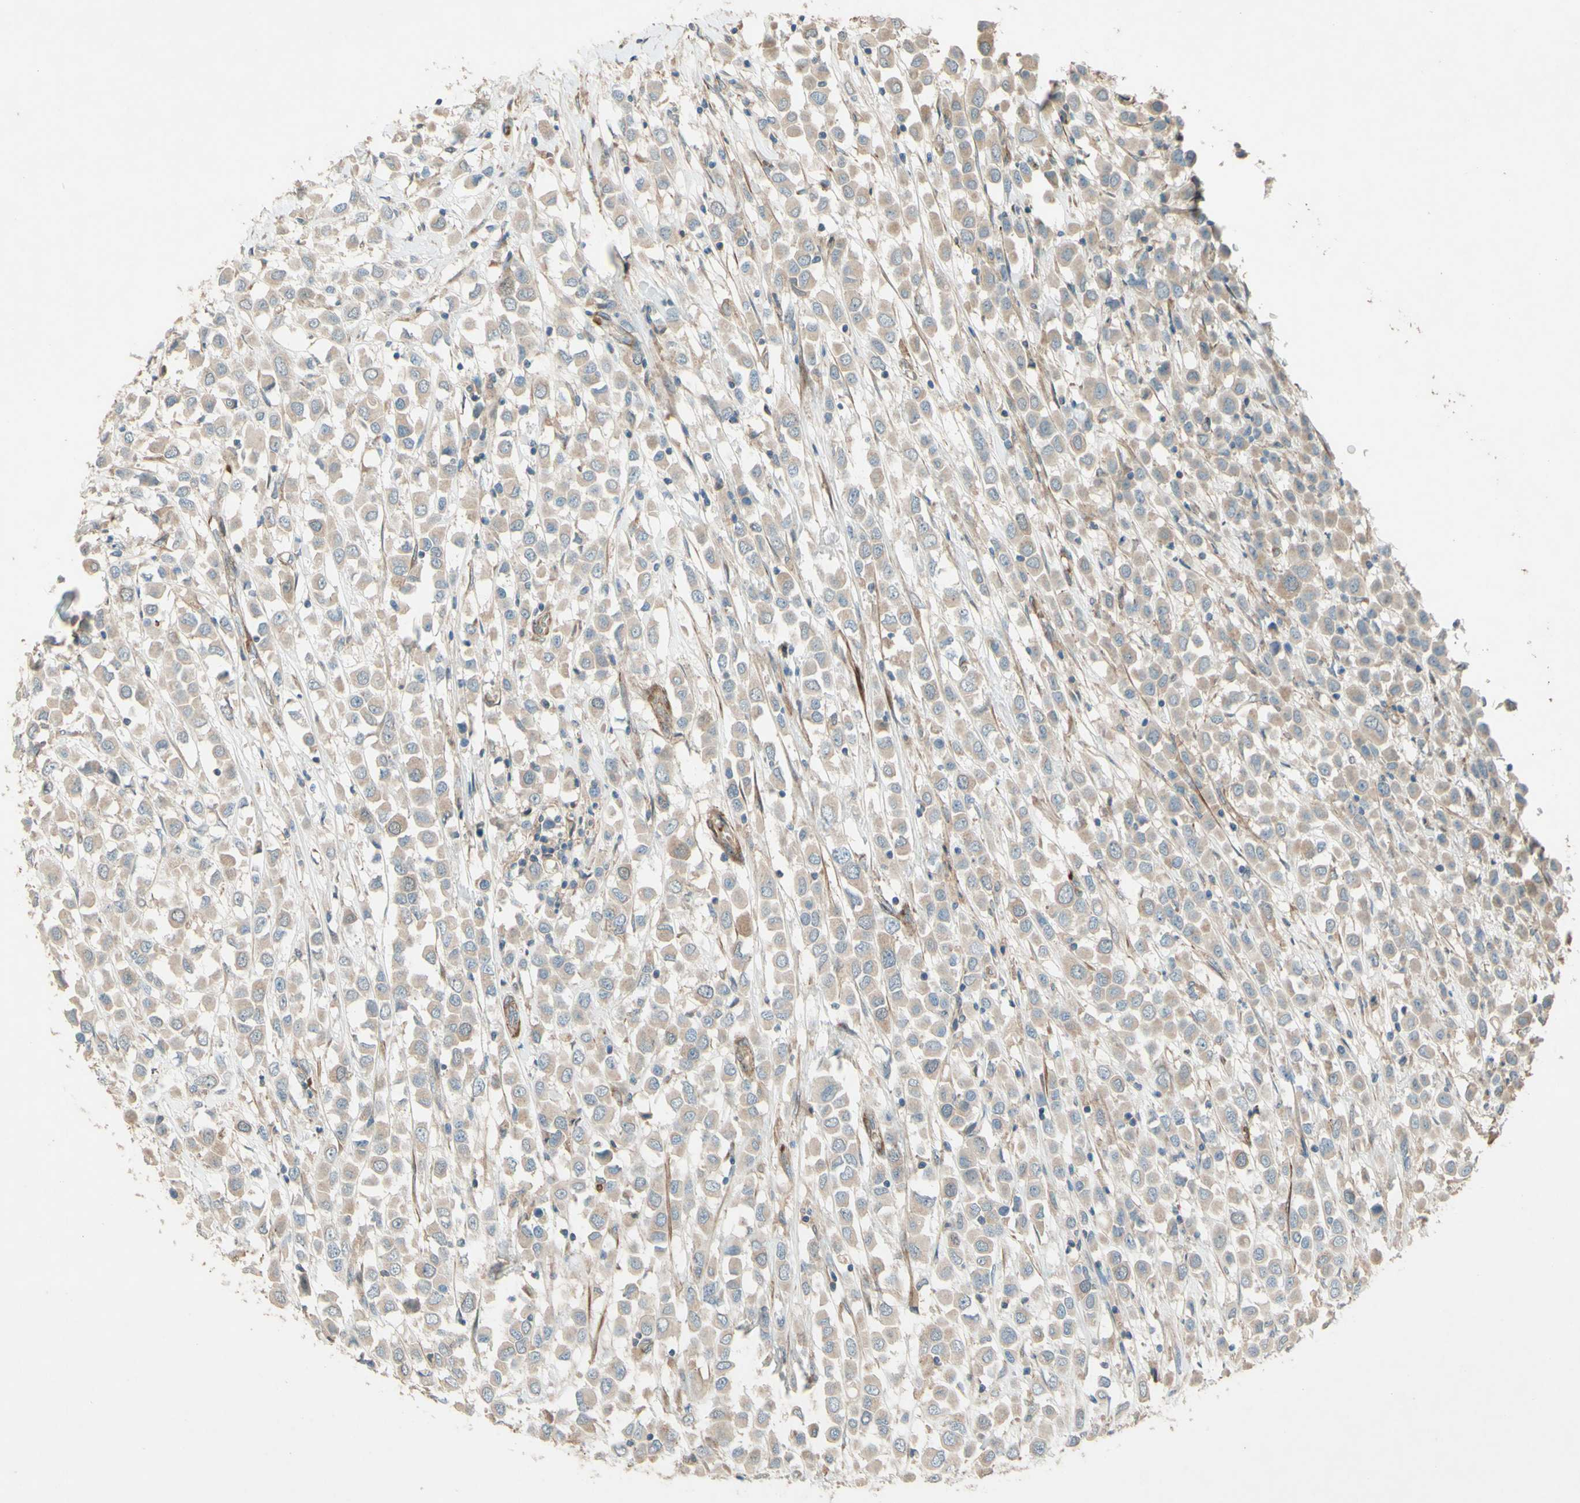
{"staining": {"intensity": "weak", "quantity": ">75%", "location": "cytoplasmic/membranous"}, "tissue": "breast cancer", "cell_type": "Tumor cells", "image_type": "cancer", "snomed": [{"axis": "morphology", "description": "Duct carcinoma"}, {"axis": "topography", "description": "Breast"}], "caption": "A high-resolution photomicrograph shows IHC staining of breast cancer, which exhibits weak cytoplasmic/membranous expression in approximately >75% of tumor cells.", "gene": "ADAM17", "patient": {"sex": "female", "age": 61}}